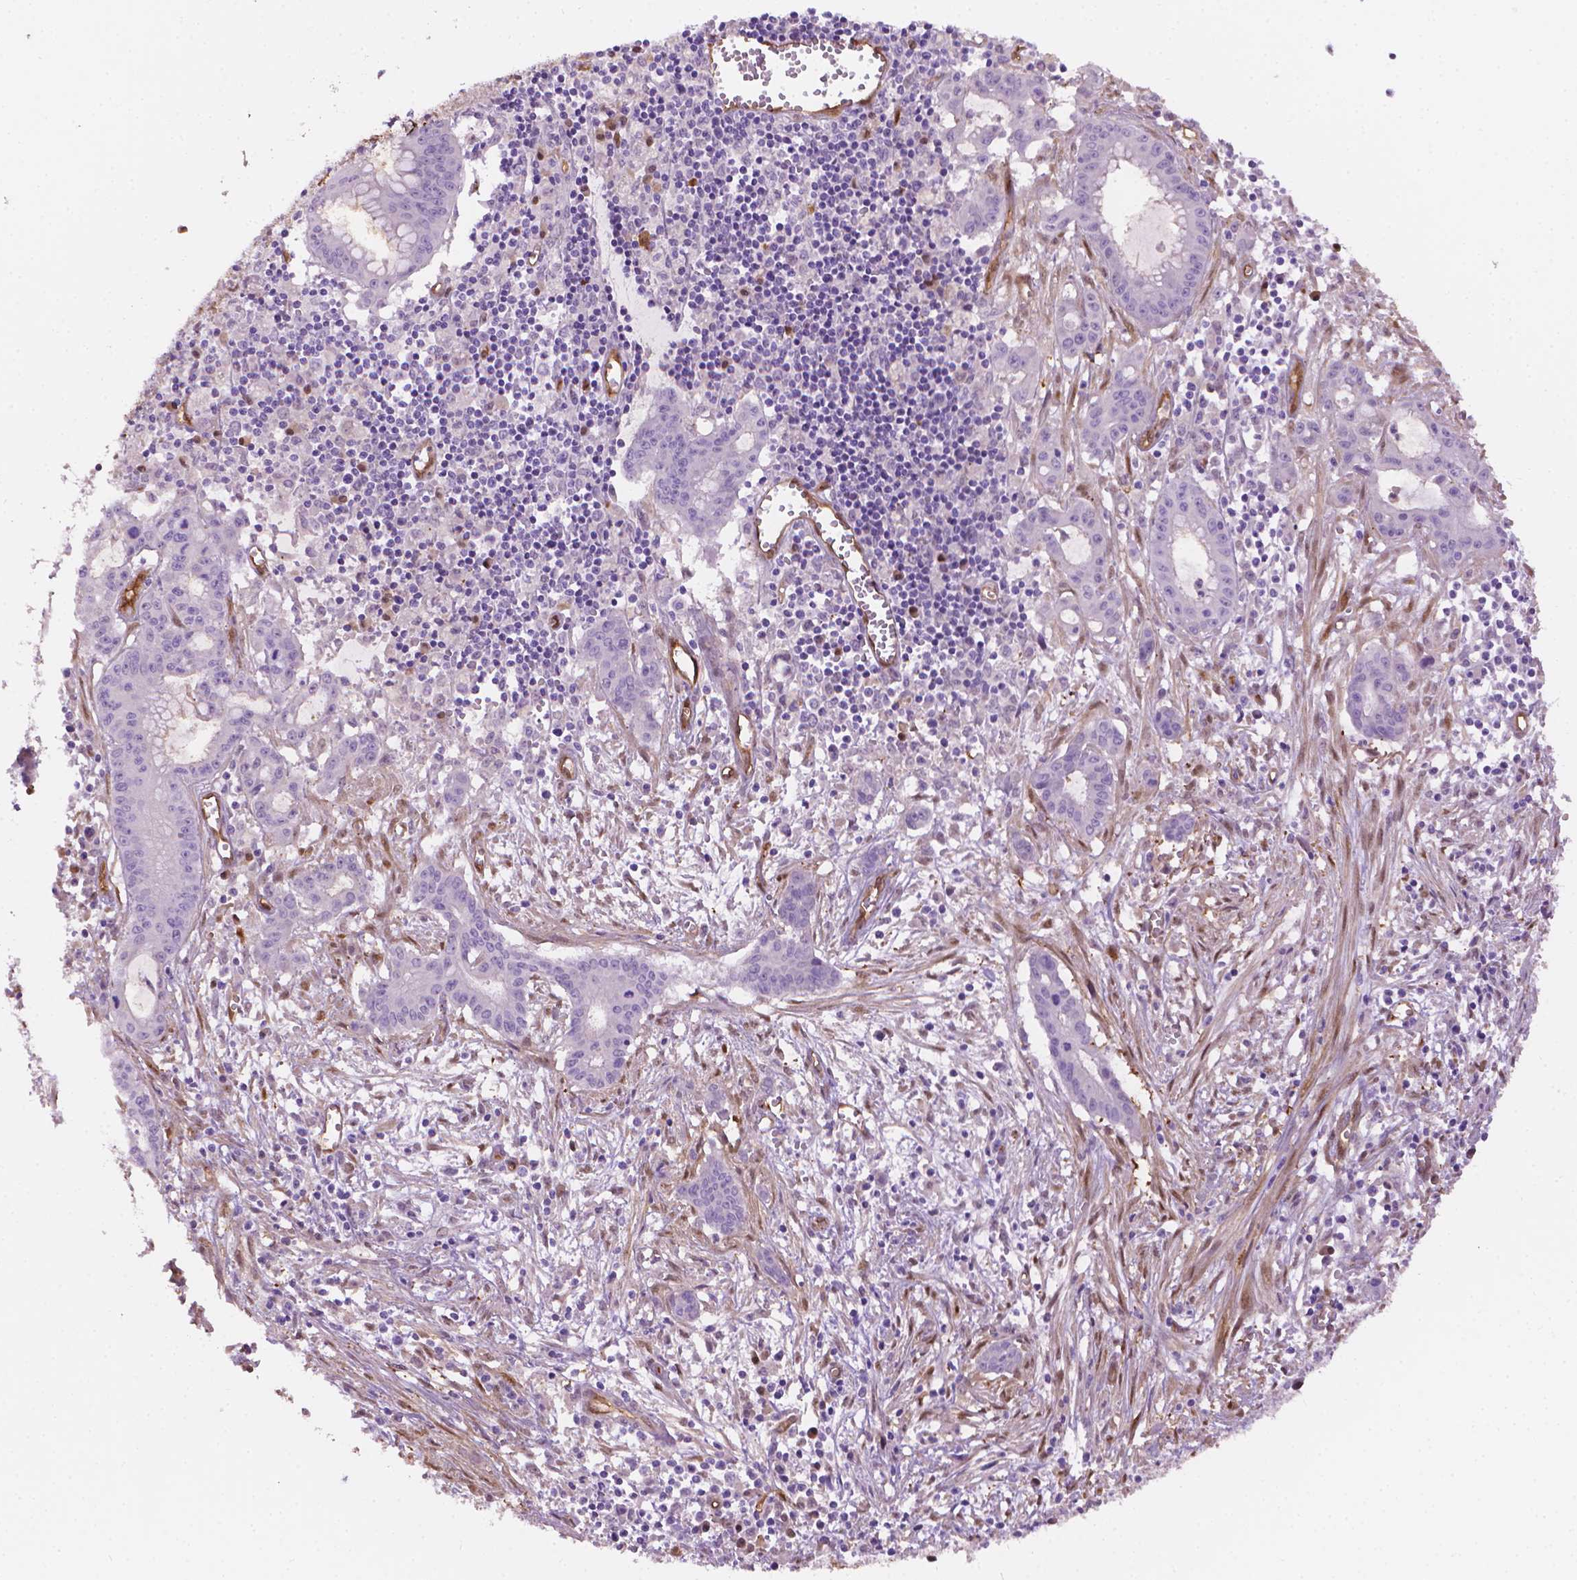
{"staining": {"intensity": "negative", "quantity": "none", "location": "none"}, "tissue": "pancreatic cancer", "cell_type": "Tumor cells", "image_type": "cancer", "snomed": [{"axis": "morphology", "description": "Adenocarcinoma, NOS"}, {"axis": "topography", "description": "Pancreas"}], "caption": "High magnification brightfield microscopy of pancreatic cancer stained with DAB (brown) and counterstained with hematoxylin (blue): tumor cells show no significant staining.", "gene": "CLIC4", "patient": {"sex": "male", "age": 48}}